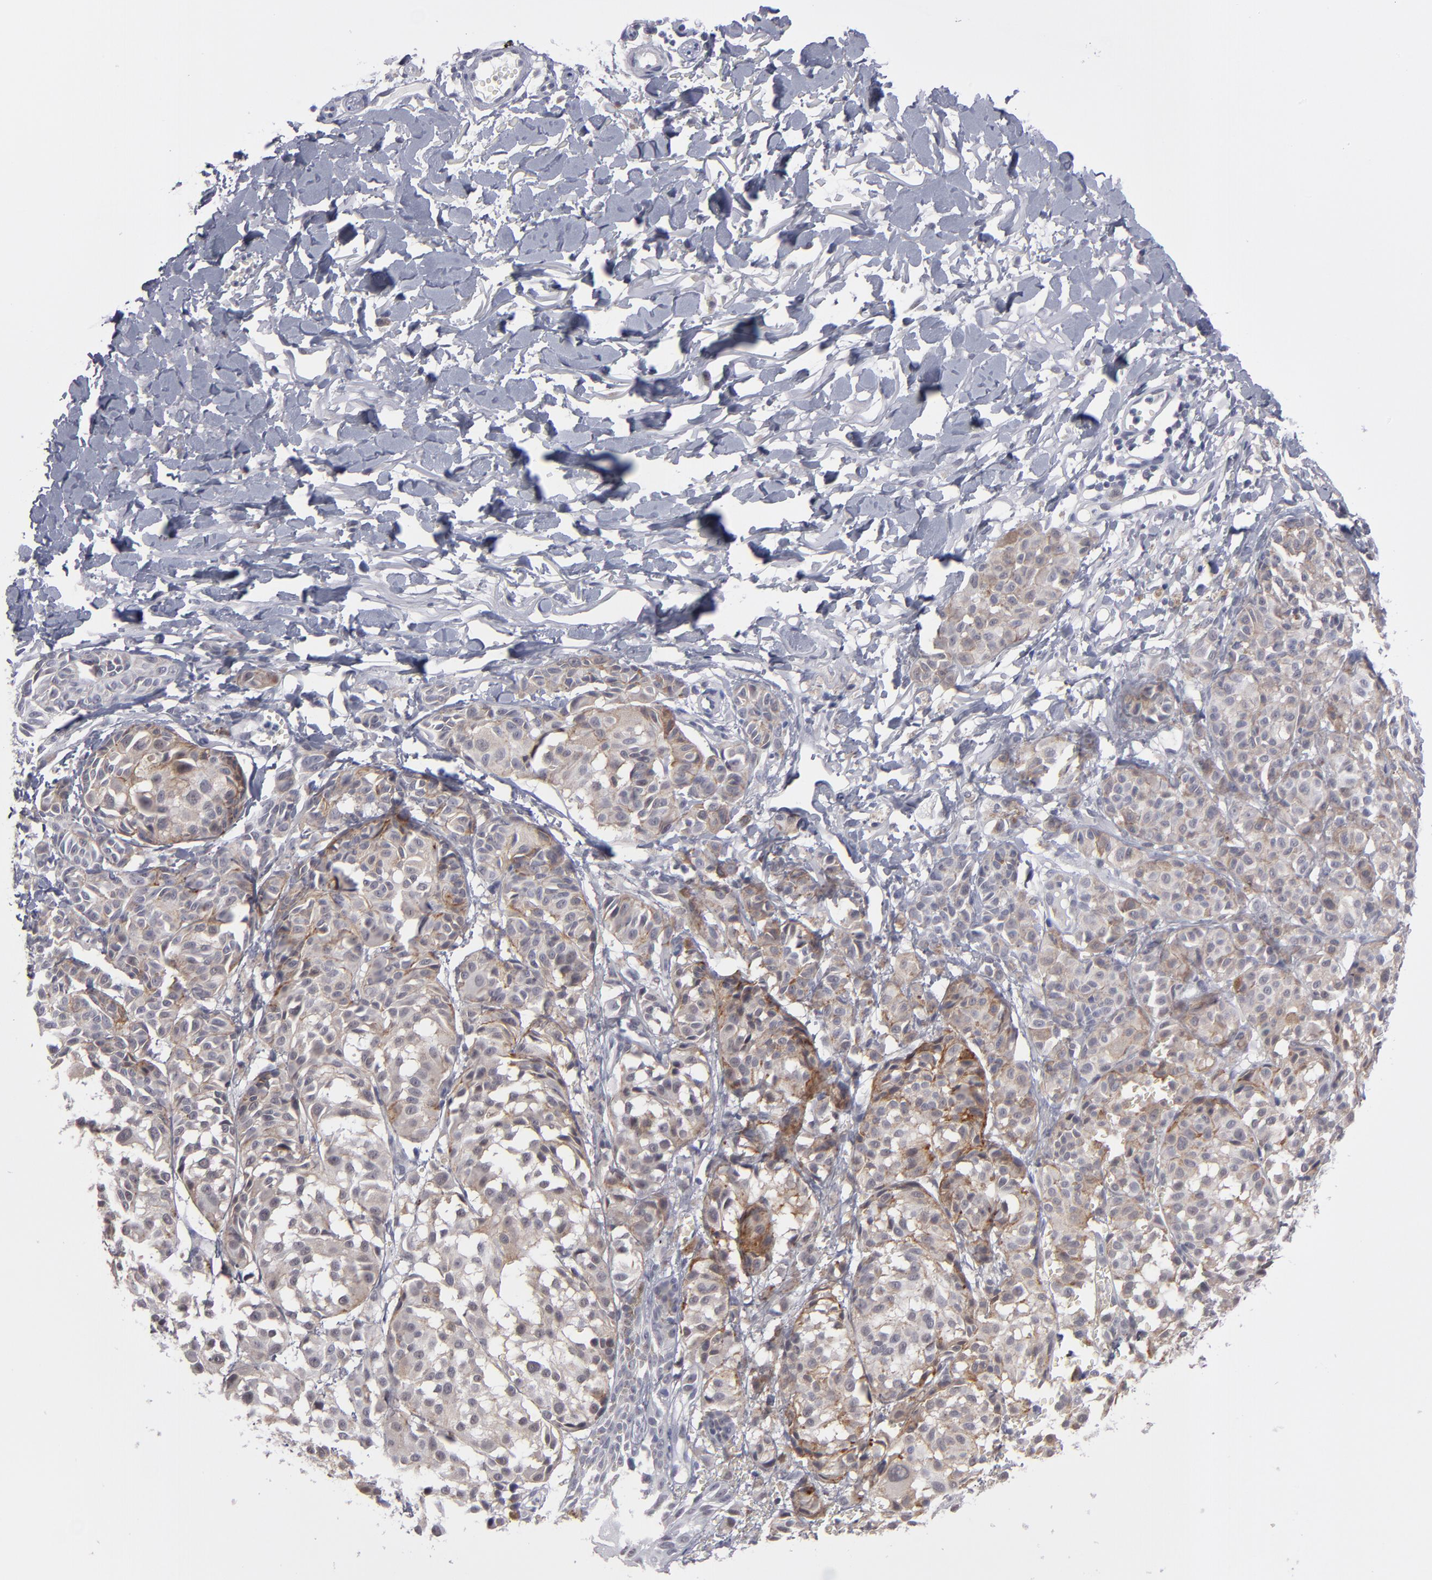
{"staining": {"intensity": "moderate", "quantity": "25%-75%", "location": "cytoplasmic/membranous"}, "tissue": "melanoma", "cell_type": "Tumor cells", "image_type": "cancer", "snomed": [{"axis": "morphology", "description": "Malignant melanoma, NOS"}, {"axis": "topography", "description": "Skin"}], "caption": "IHC micrograph of neoplastic tissue: melanoma stained using immunohistochemistry (IHC) shows medium levels of moderate protein expression localized specifically in the cytoplasmic/membranous of tumor cells, appearing as a cytoplasmic/membranous brown color.", "gene": "TEX11", "patient": {"sex": "male", "age": 76}}